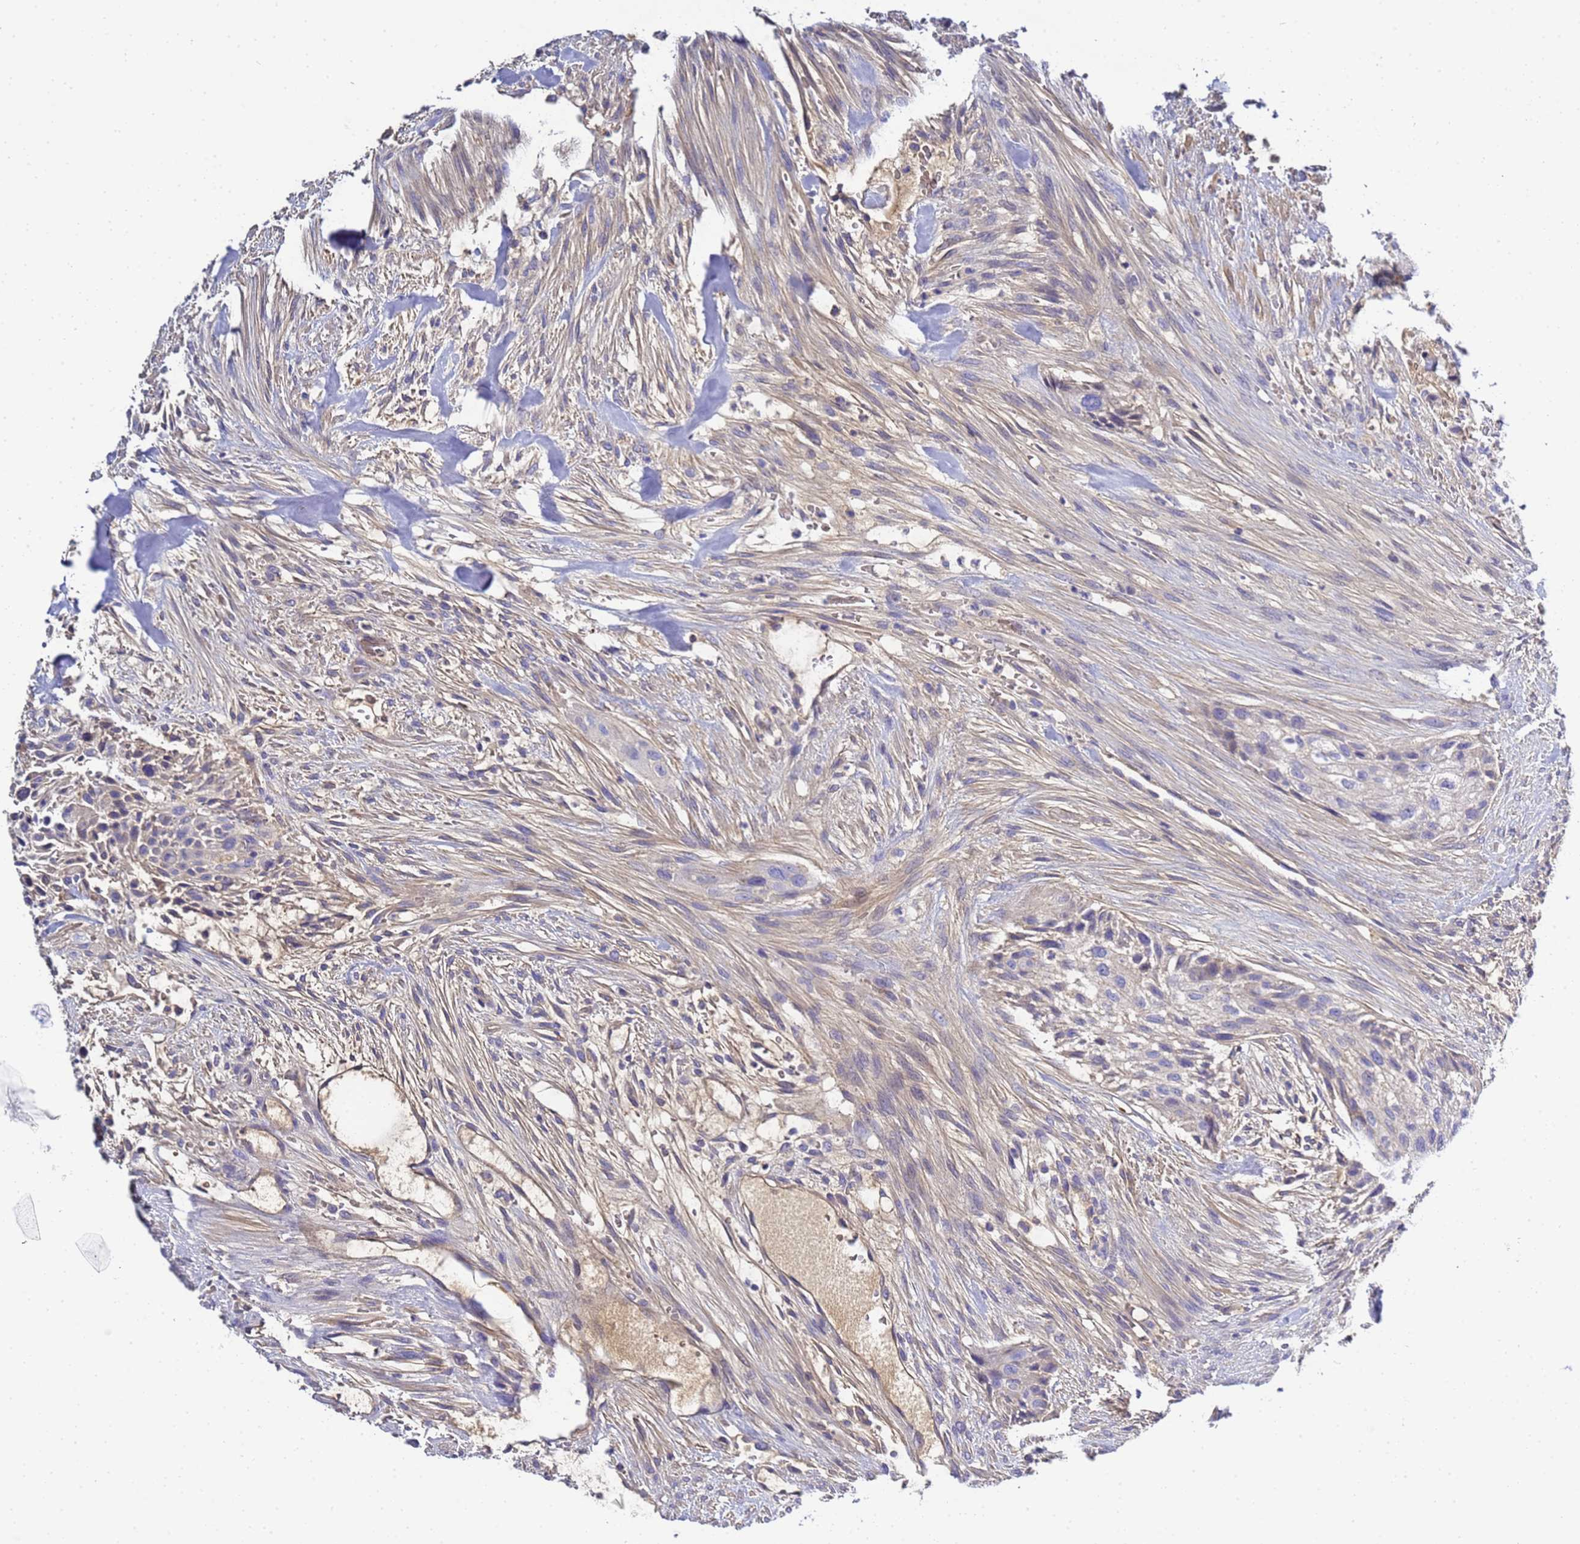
{"staining": {"intensity": "negative", "quantity": "none", "location": "none"}, "tissue": "urothelial cancer", "cell_type": "Tumor cells", "image_type": "cancer", "snomed": [{"axis": "morphology", "description": "Urothelial carcinoma, High grade"}, {"axis": "topography", "description": "Urinary bladder"}], "caption": "This is a photomicrograph of immunohistochemistry staining of urothelial carcinoma (high-grade), which shows no staining in tumor cells.", "gene": "TBCD", "patient": {"sex": "male", "age": 35}}